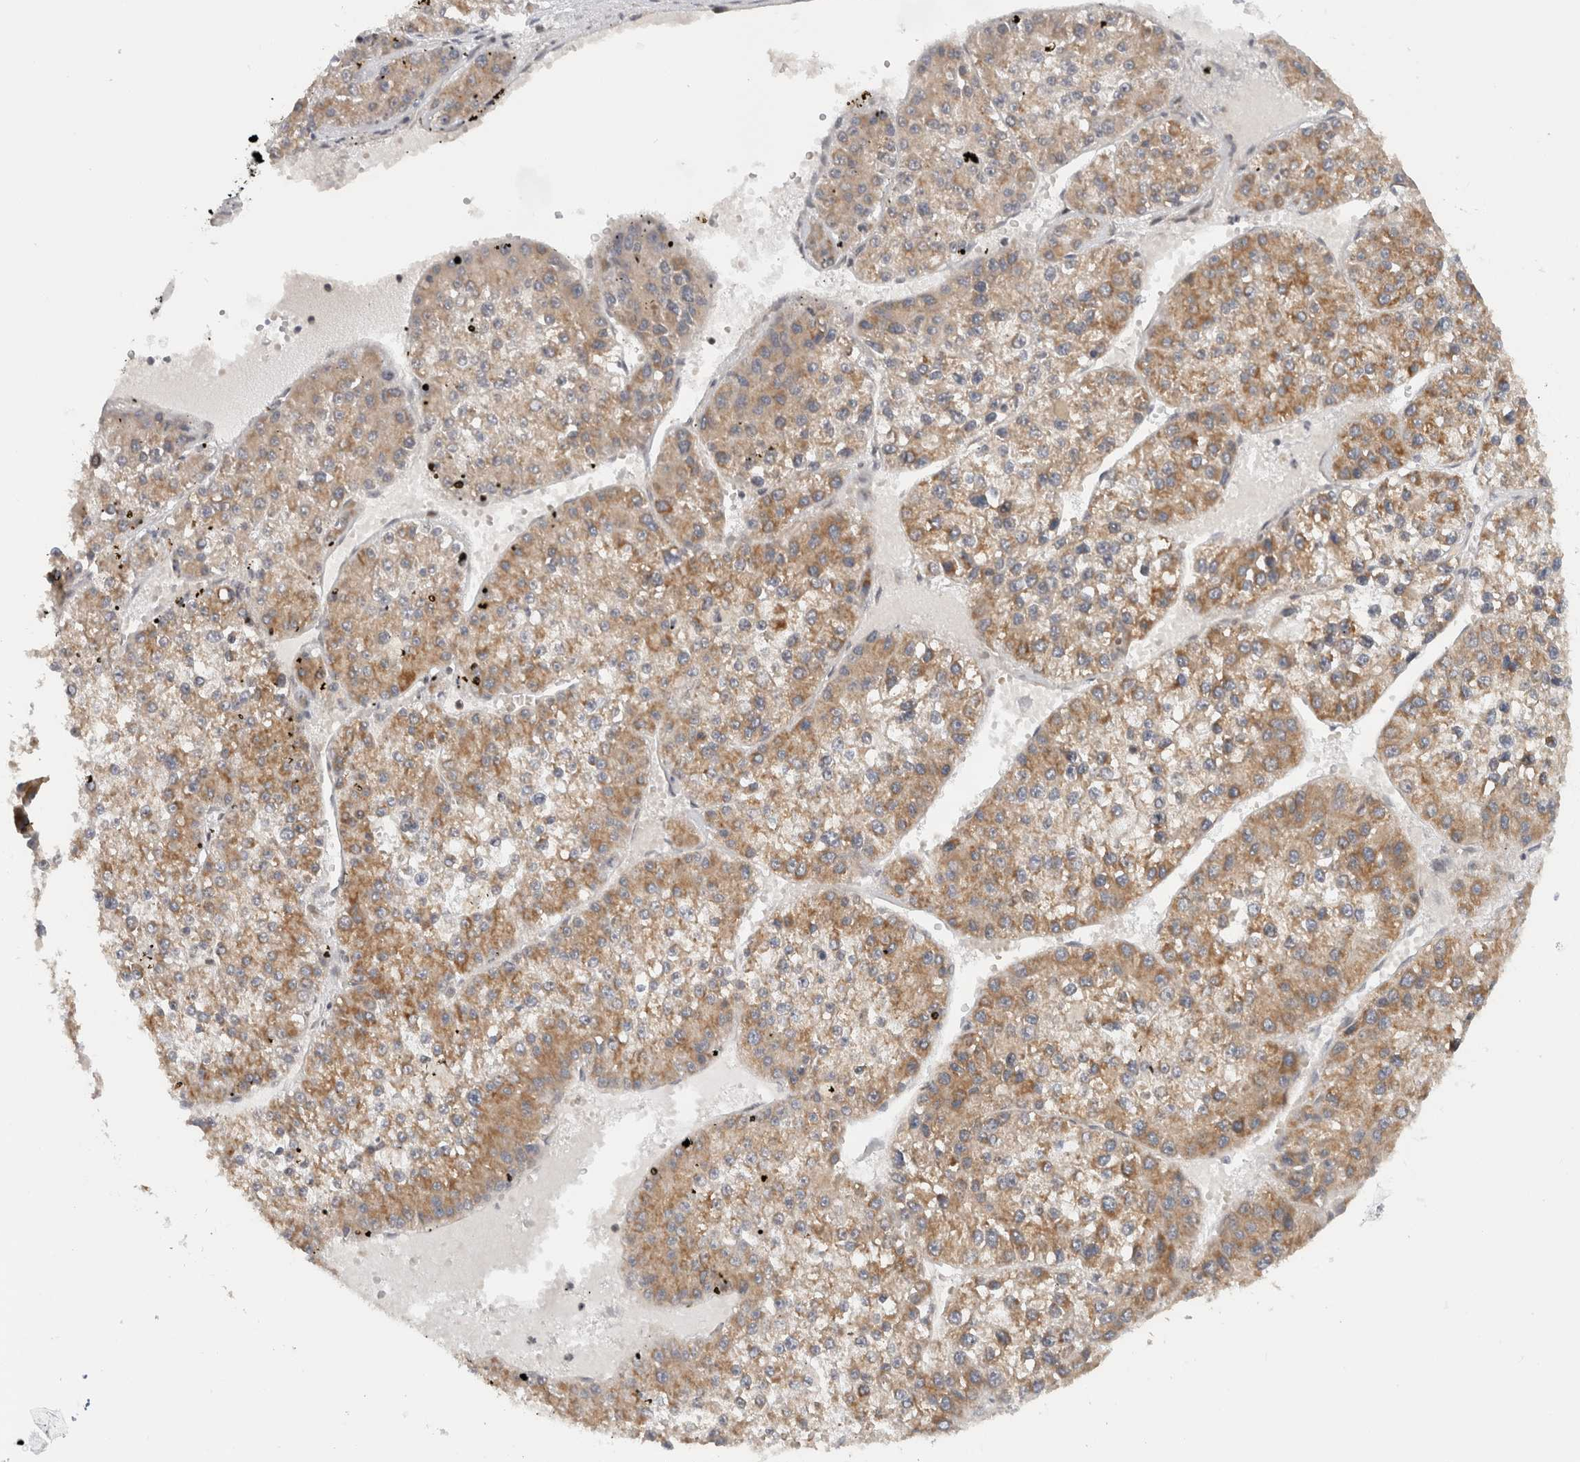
{"staining": {"intensity": "moderate", "quantity": ">75%", "location": "cytoplasmic/membranous"}, "tissue": "liver cancer", "cell_type": "Tumor cells", "image_type": "cancer", "snomed": [{"axis": "morphology", "description": "Carcinoma, Hepatocellular, NOS"}, {"axis": "topography", "description": "Liver"}], "caption": "Tumor cells exhibit moderate cytoplasmic/membranous staining in approximately >75% of cells in liver cancer. (DAB = brown stain, brightfield microscopy at high magnification).", "gene": "CMC2", "patient": {"sex": "female", "age": 73}}